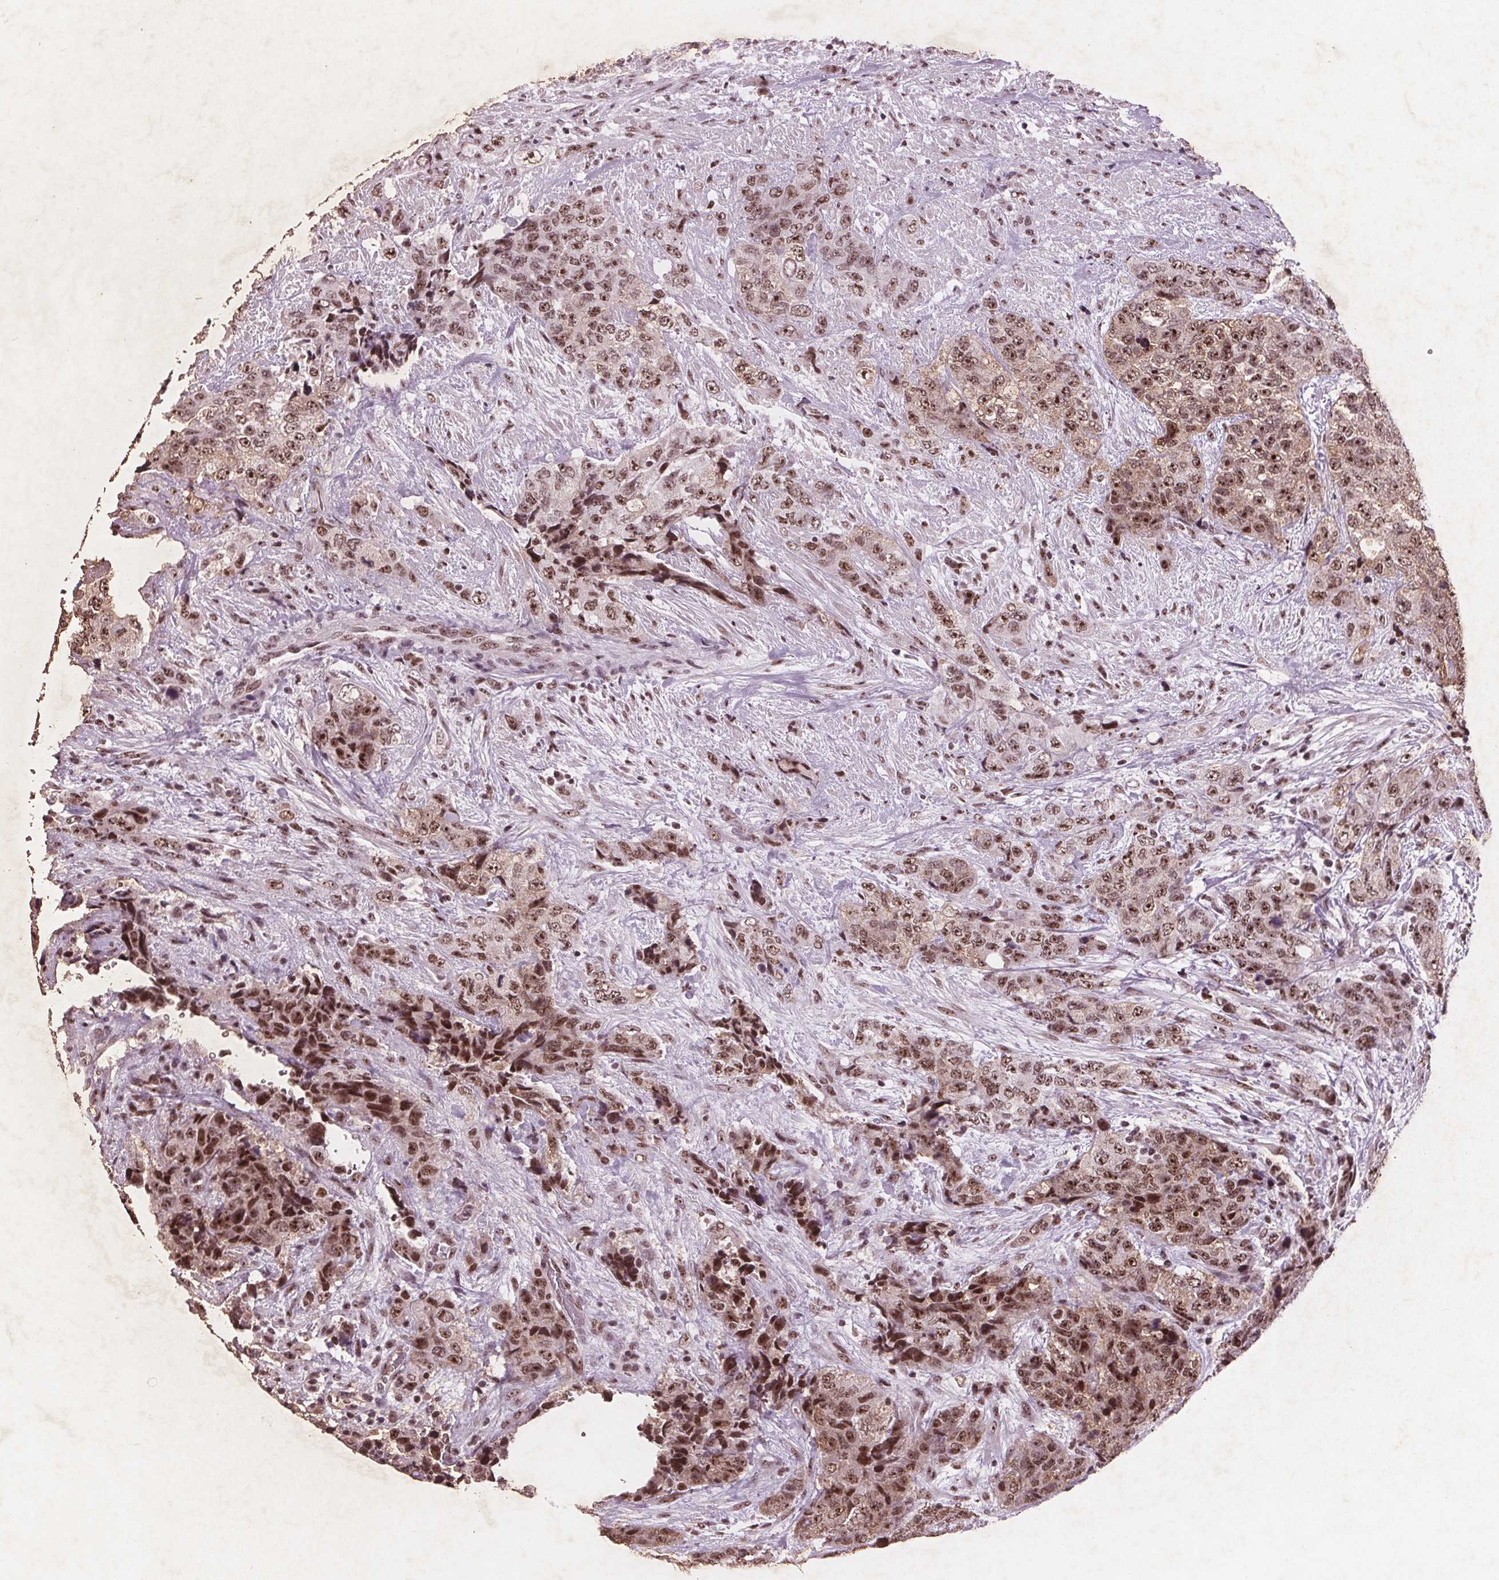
{"staining": {"intensity": "moderate", "quantity": ">75%", "location": "nuclear"}, "tissue": "urothelial cancer", "cell_type": "Tumor cells", "image_type": "cancer", "snomed": [{"axis": "morphology", "description": "Urothelial carcinoma, High grade"}, {"axis": "topography", "description": "Urinary bladder"}], "caption": "Urothelial cancer was stained to show a protein in brown. There is medium levels of moderate nuclear staining in approximately >75% of tumor cells.", "gene": "RPS6KA2", "patient": {"sex": "female", "age": 78}}